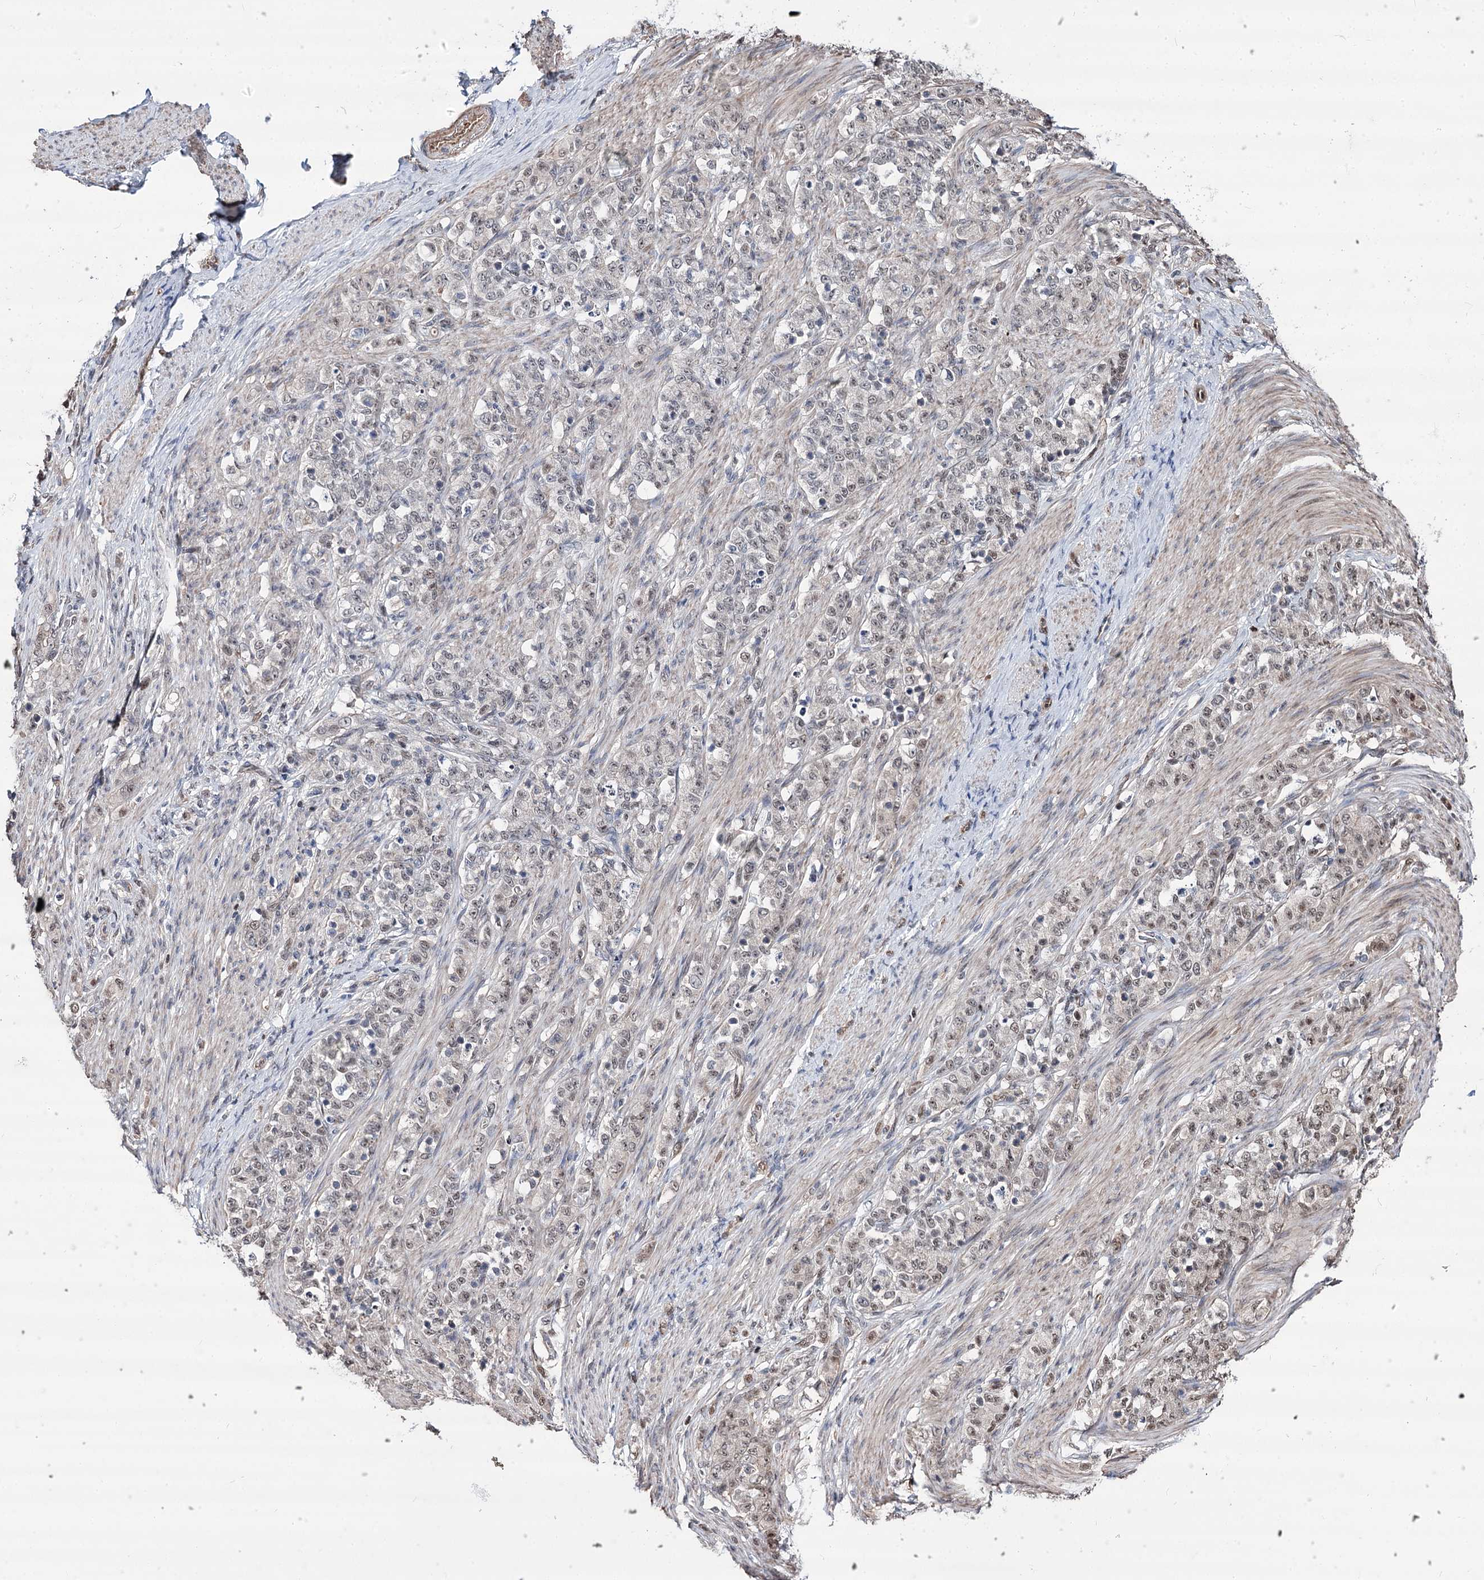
{"staining": {"intensity": "weak", "quantity": "25%-75%", "location": "nuclear"}, "tissue": "stomach cancer", "cell_type": "Tumor cells", "image_type": "cancer", "snomed": [{"axis": "morphology", "description": "Adenocarcinoma, NOS"}, {"axis": "topography", "description": "Stomach"}], "caption": "A high-resolution histopathology image shows immunohistochemistry staining of stomach adenocarcinoma, which exhibits weak nuclear staining in approximately 25%-75% of tumor cells. (DAB IHC, brown staining for protein, blue staining for nuclei).", "gene": "CHMP7", "patient": {"sex": "female", "age": 79}}